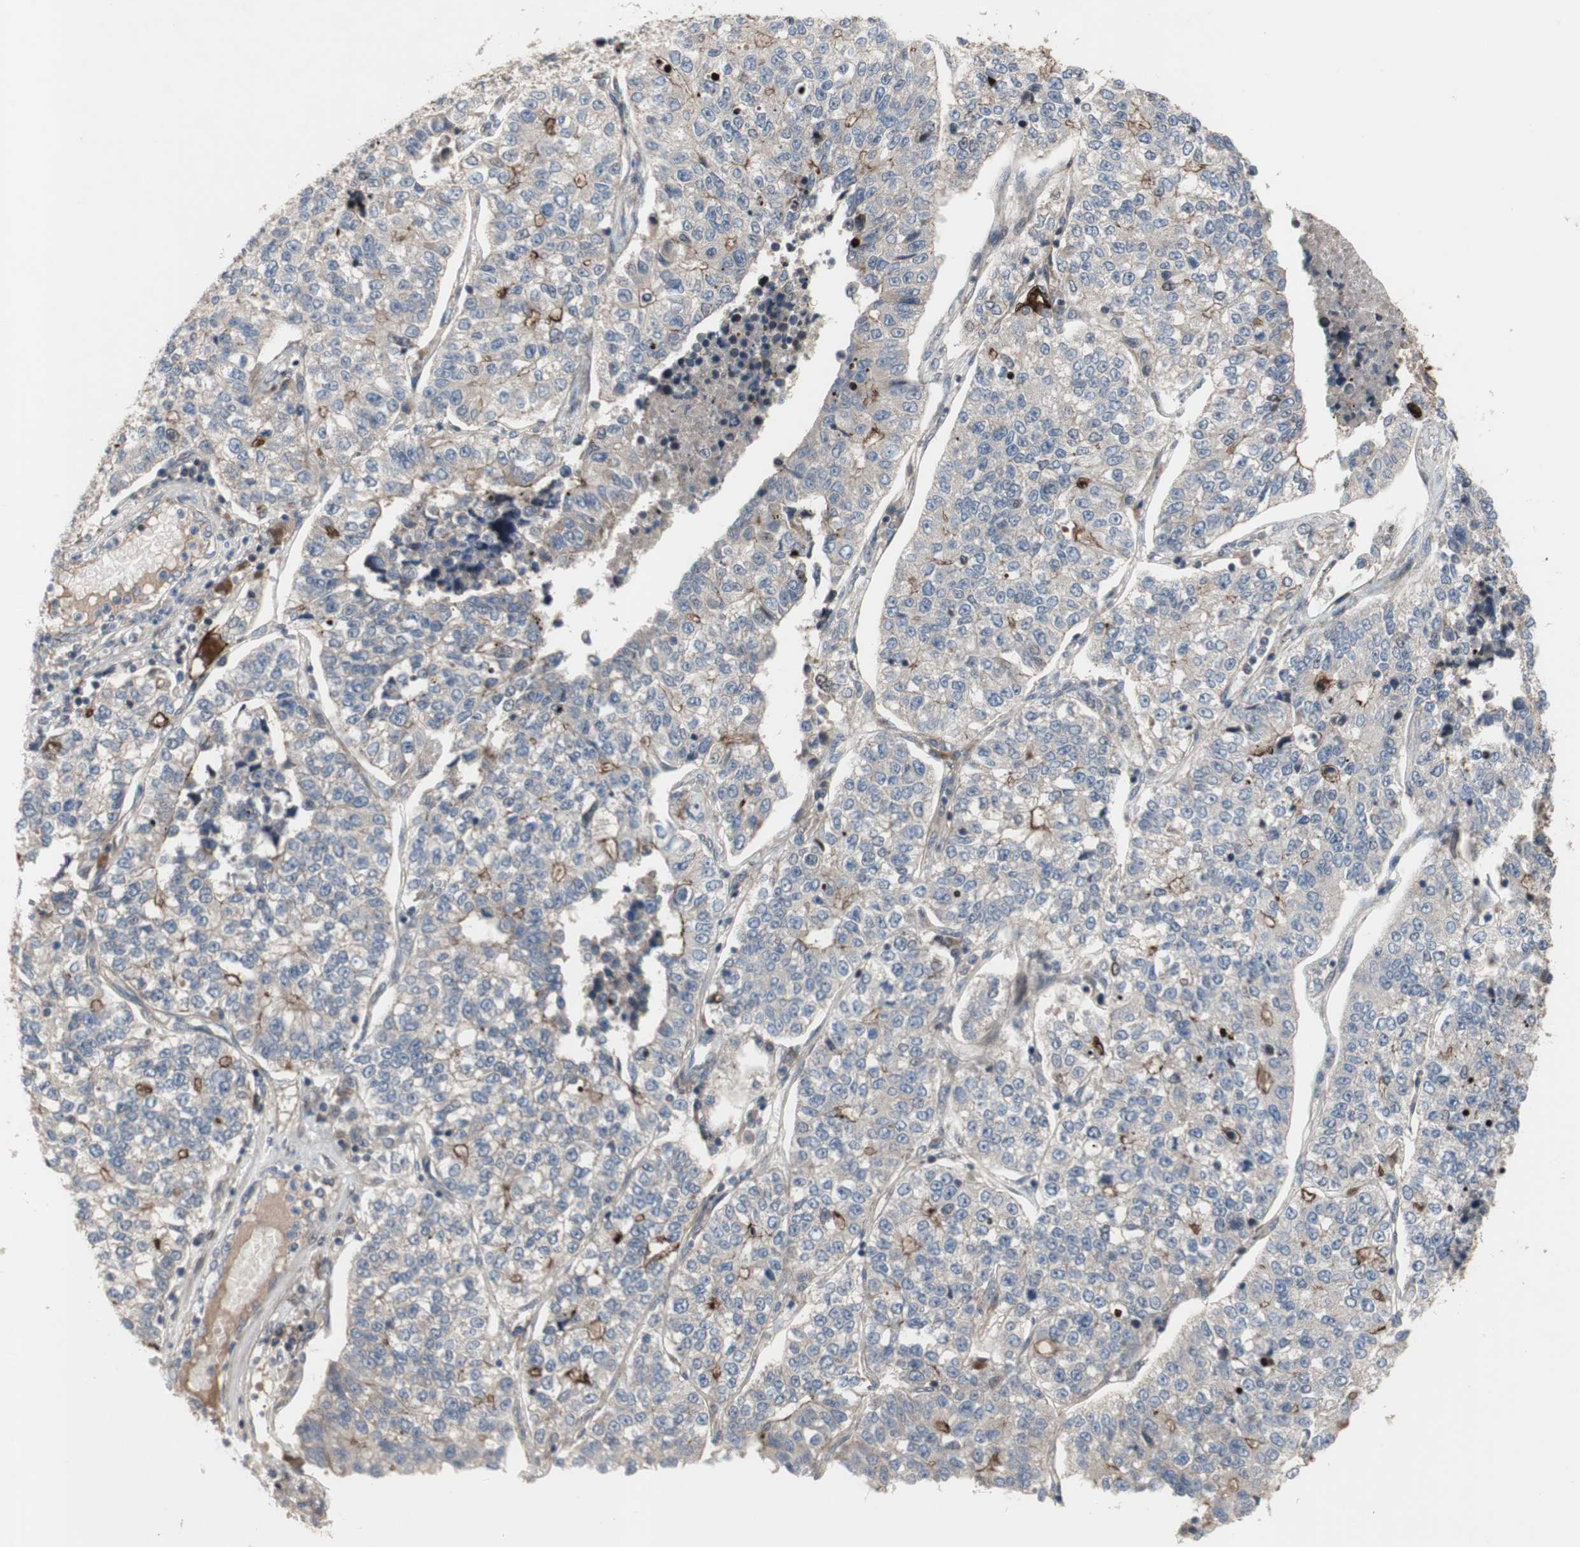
{"staining": {"intensity": "weak", "quantity": "25%-75%", "location": "cytoplasmic/membranous"}, "tissue": "lung cancer", "cell_type": "Tumor cells", "image_type": "cancer", "snomed": [{"axis": "morphology", "description": "Adenocarcinoma, NOS"}, {"axis": "topography", "description": "Lung"}], "caption": "Immunohistochemical staining of human lung cancer (adenocarcinoma) exhibits low levels of weak cytoplasmic/membranous staining in about 25%-75% of tumor cells.", "gene": "OAZ1", "patient": {"sex": "male", "age": 49}}